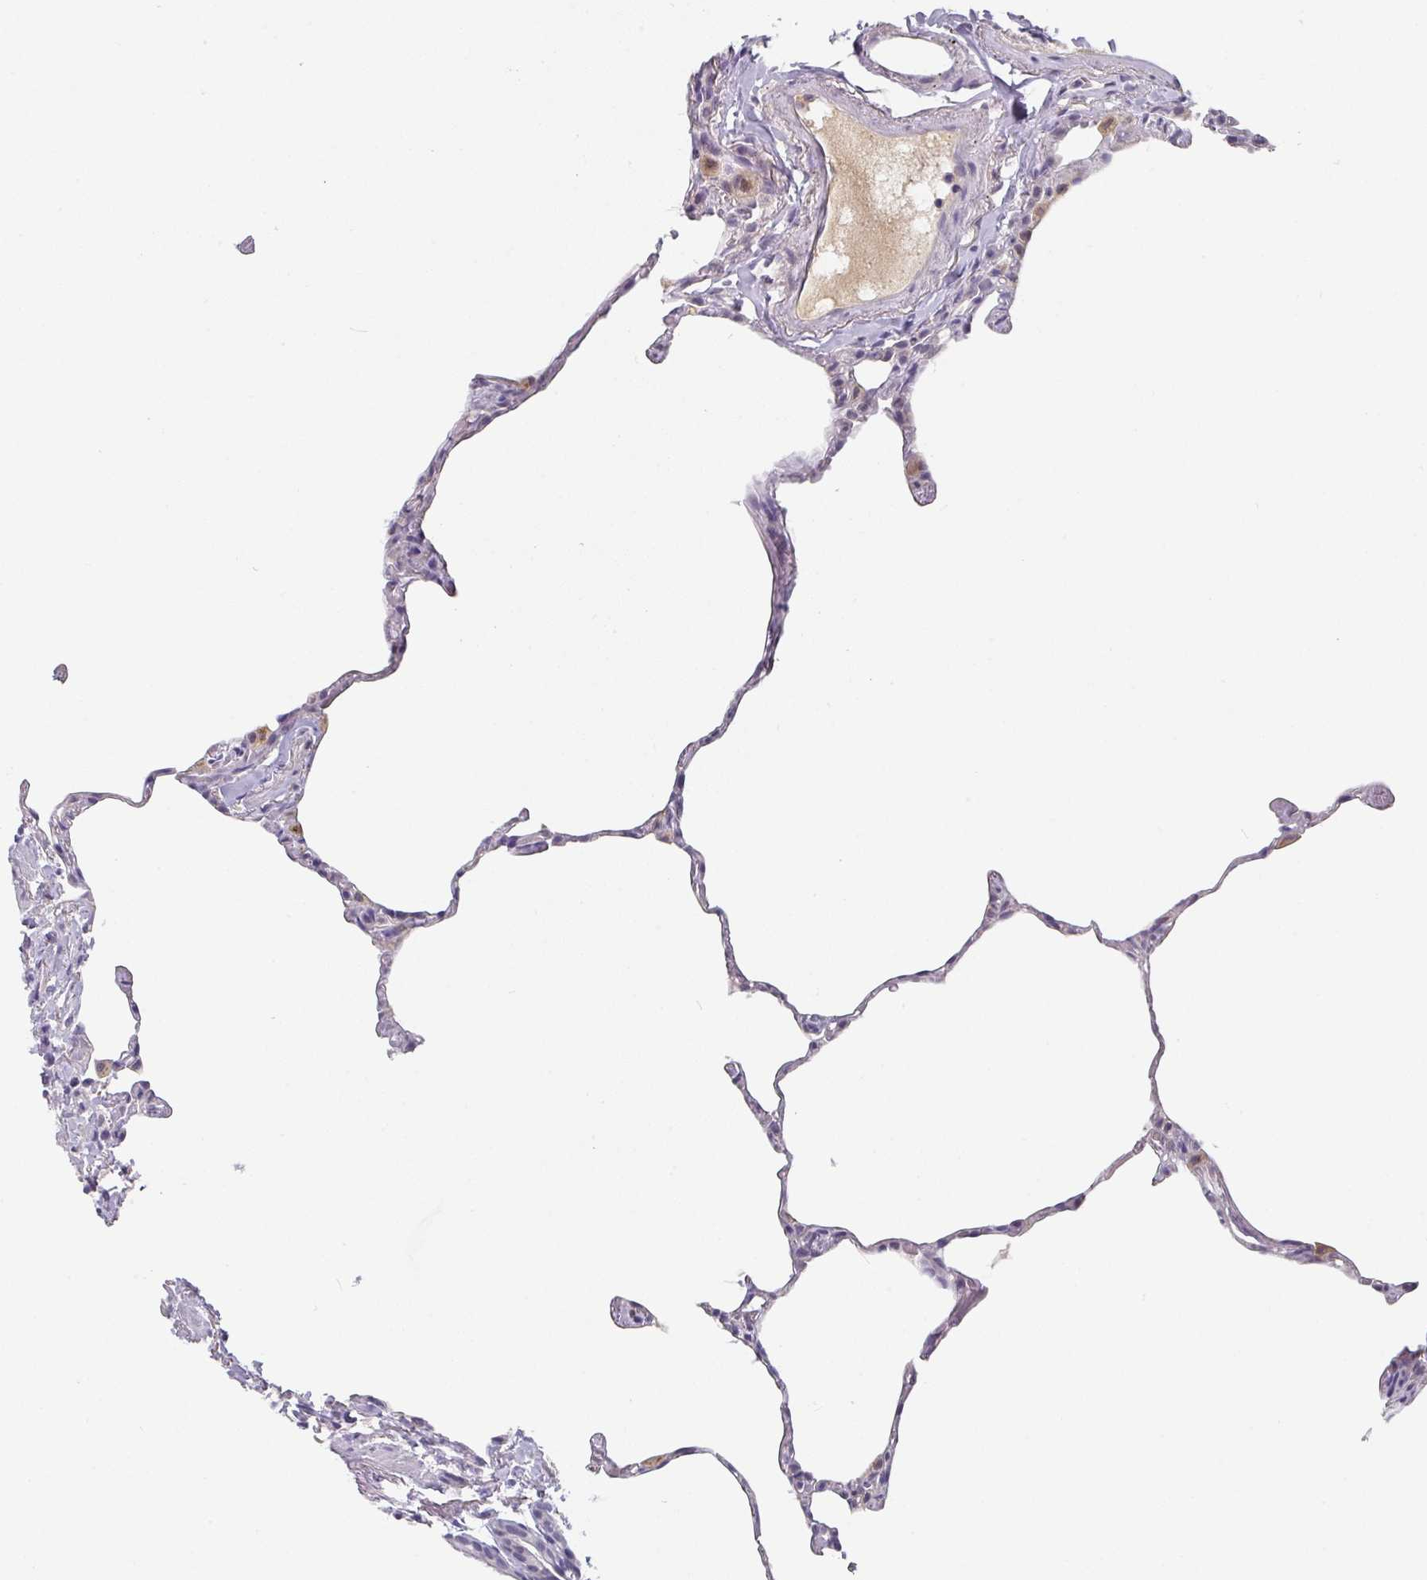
{"staining": {"intensity": "negative", "quantity": "none", "location": "none"}, "tissue": "lung", "cell_type": "Alveolar cells", "image_type": "normal", "snomed": [{"axis": "morphology", "description": "Normal tissue, NOS"}, {"axis": "topography", "description": "Lung"}], "caption": "Micrograph shows no significant protein expression in alveolar cells of normal lung.", "gene": "C1QB", "patient": {"sex": "female", "age": 57}}